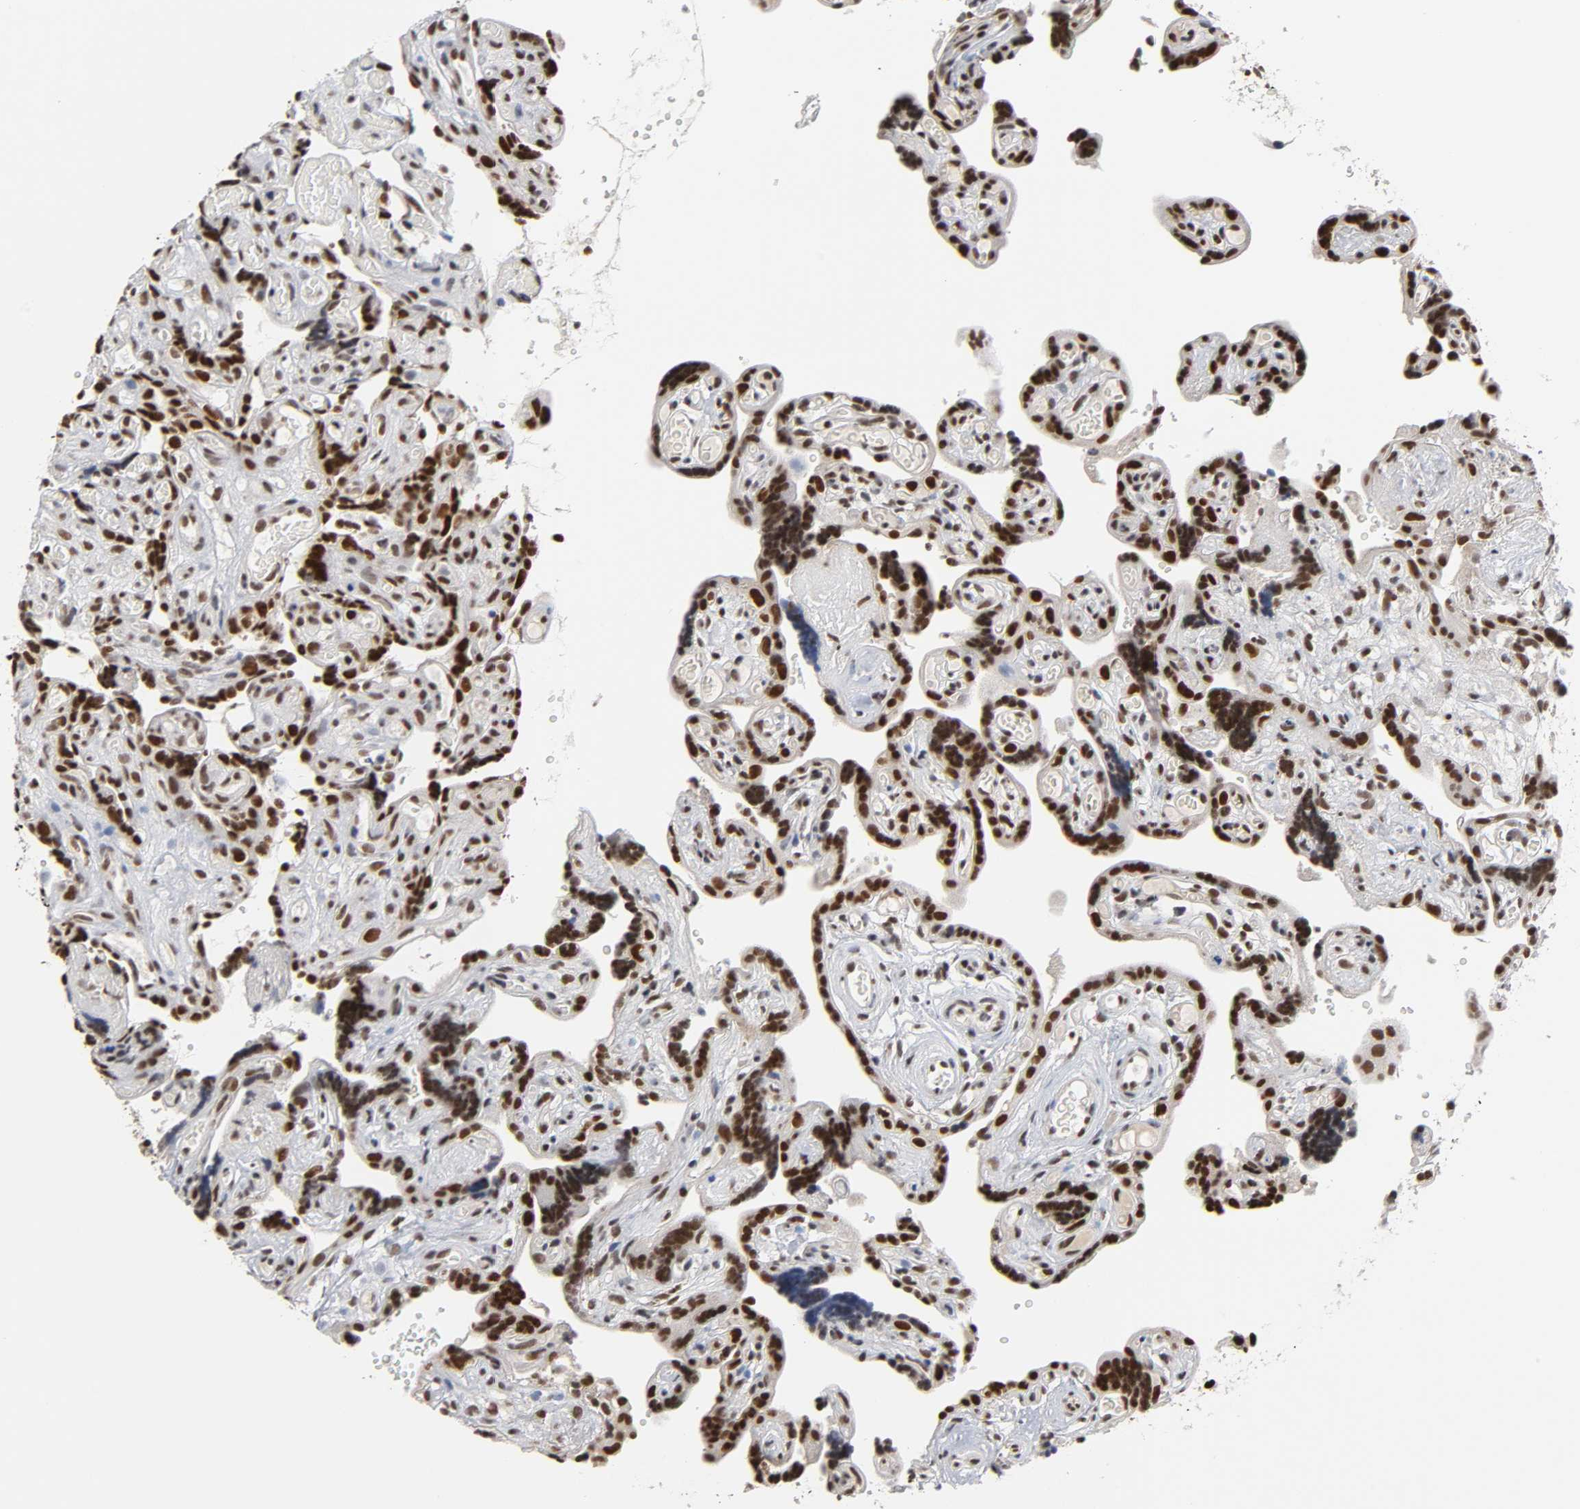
{"staining": {"intensity": "strong", "quantity": ">75%", "location": "nuclear"}, "tissue": "placenta", "cell_type": "Decidual cells", "image_type": "normal", "snomed": [{"axis": "morphology", "description": "Normal tissue, NOS"}, {"axis": "topography", "description": "Placenta"}], "caption": "Placenta stained with a brown dye reveals strong nuclear positive positivity in approximately >75% of decidual cells.", "gene": "TRIM33", "patient": {"sex": "female", "age": 30}}